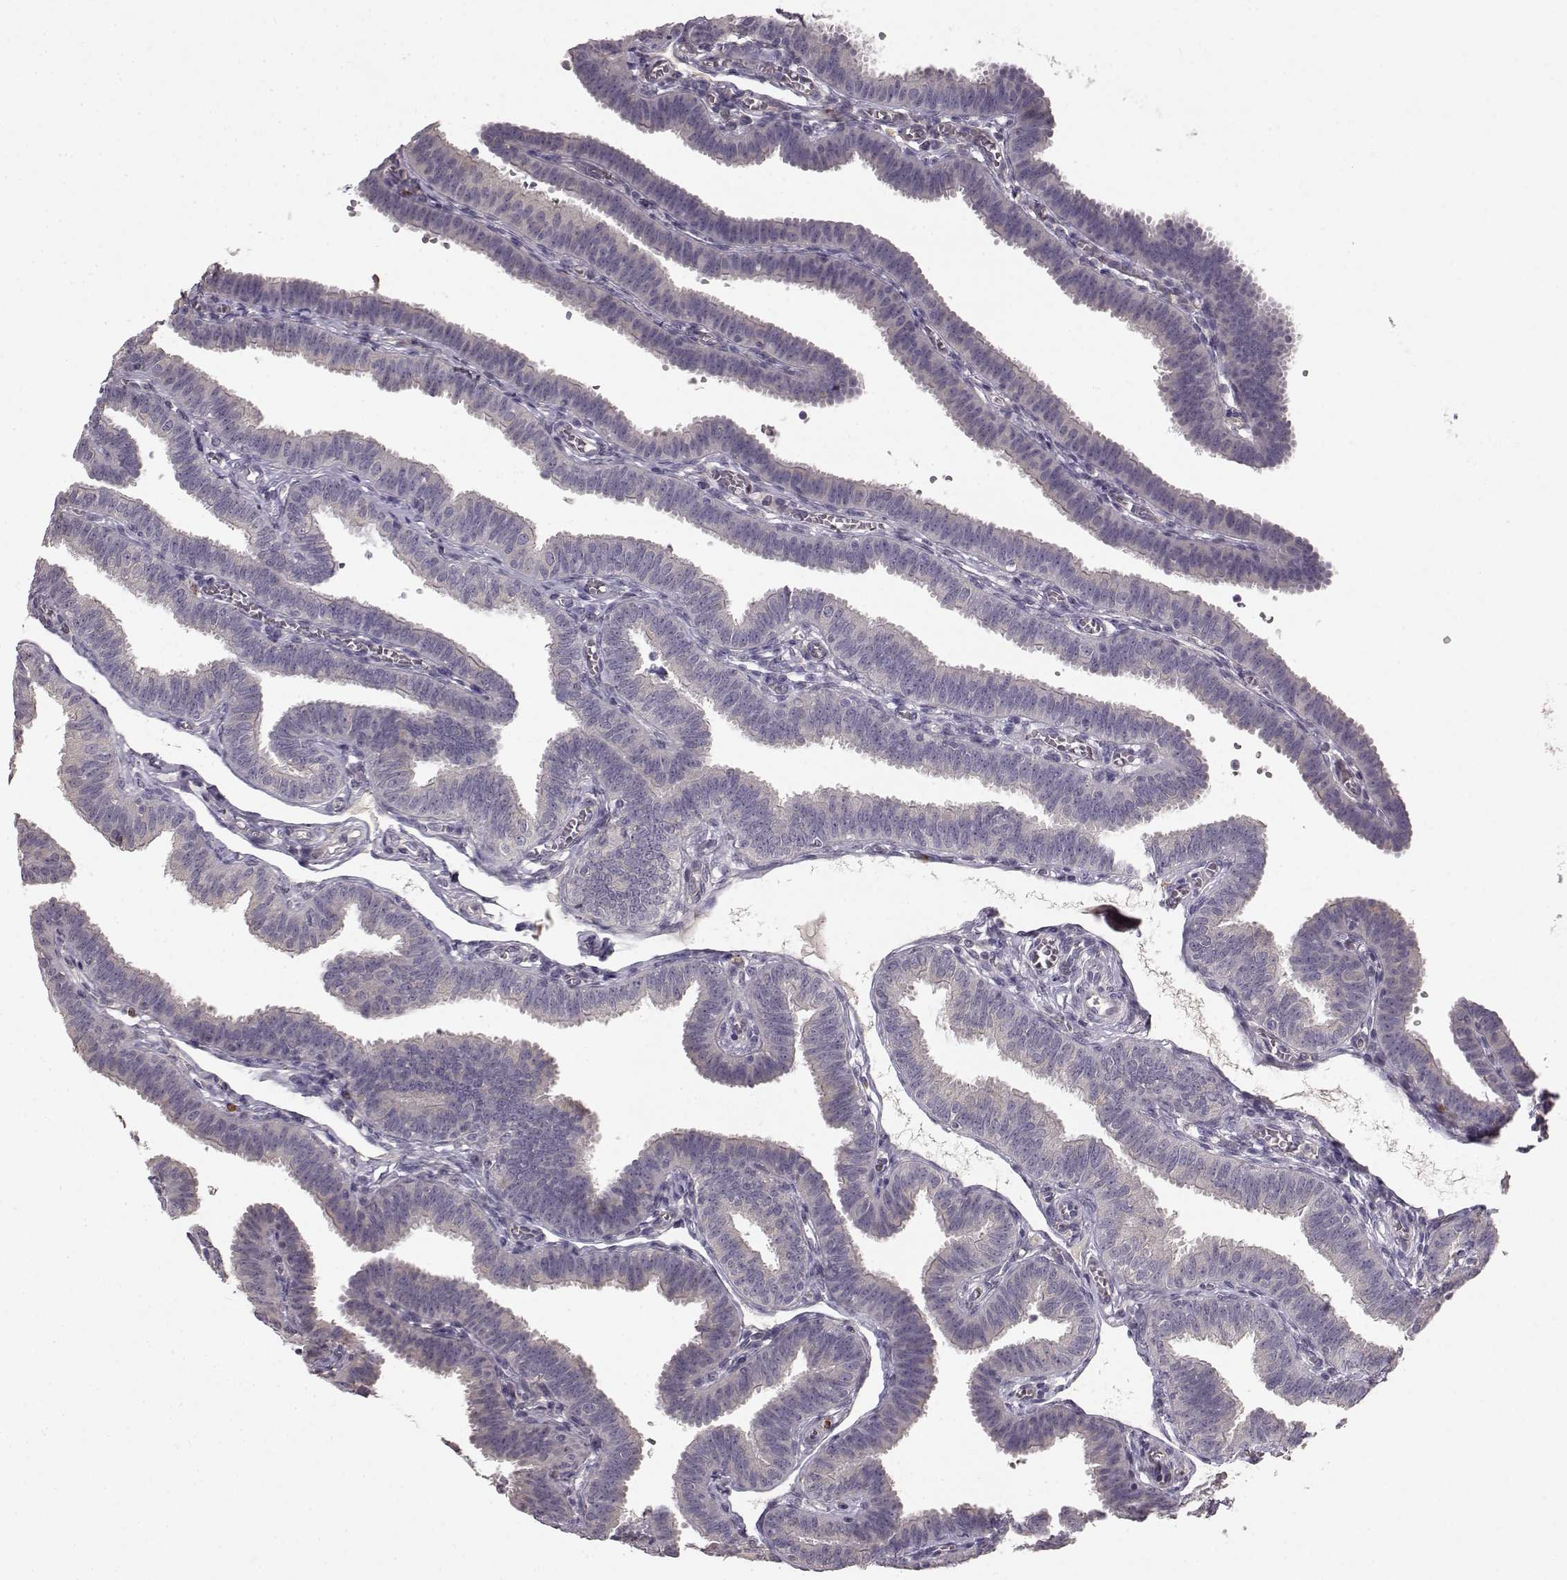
{"staining": {"intensity": "weak", "quantity": "<25%", "location": "cytoplasmic/membranous"}, "tissue": "fallopian tube", "cell_type": "Glandular cells", "image_type": "normal", "snomed": [{"axis": "morphology", "description": "Normal tissue, NOS"}, {"axis": "topography", "description": "Fallopian tube"}], "caption": "This is an IHC micrograph of normal fallopian tube. There is no staining in glandular cells.", "gene": "GHR", "patient": {"sex": "female", "age": 25}}